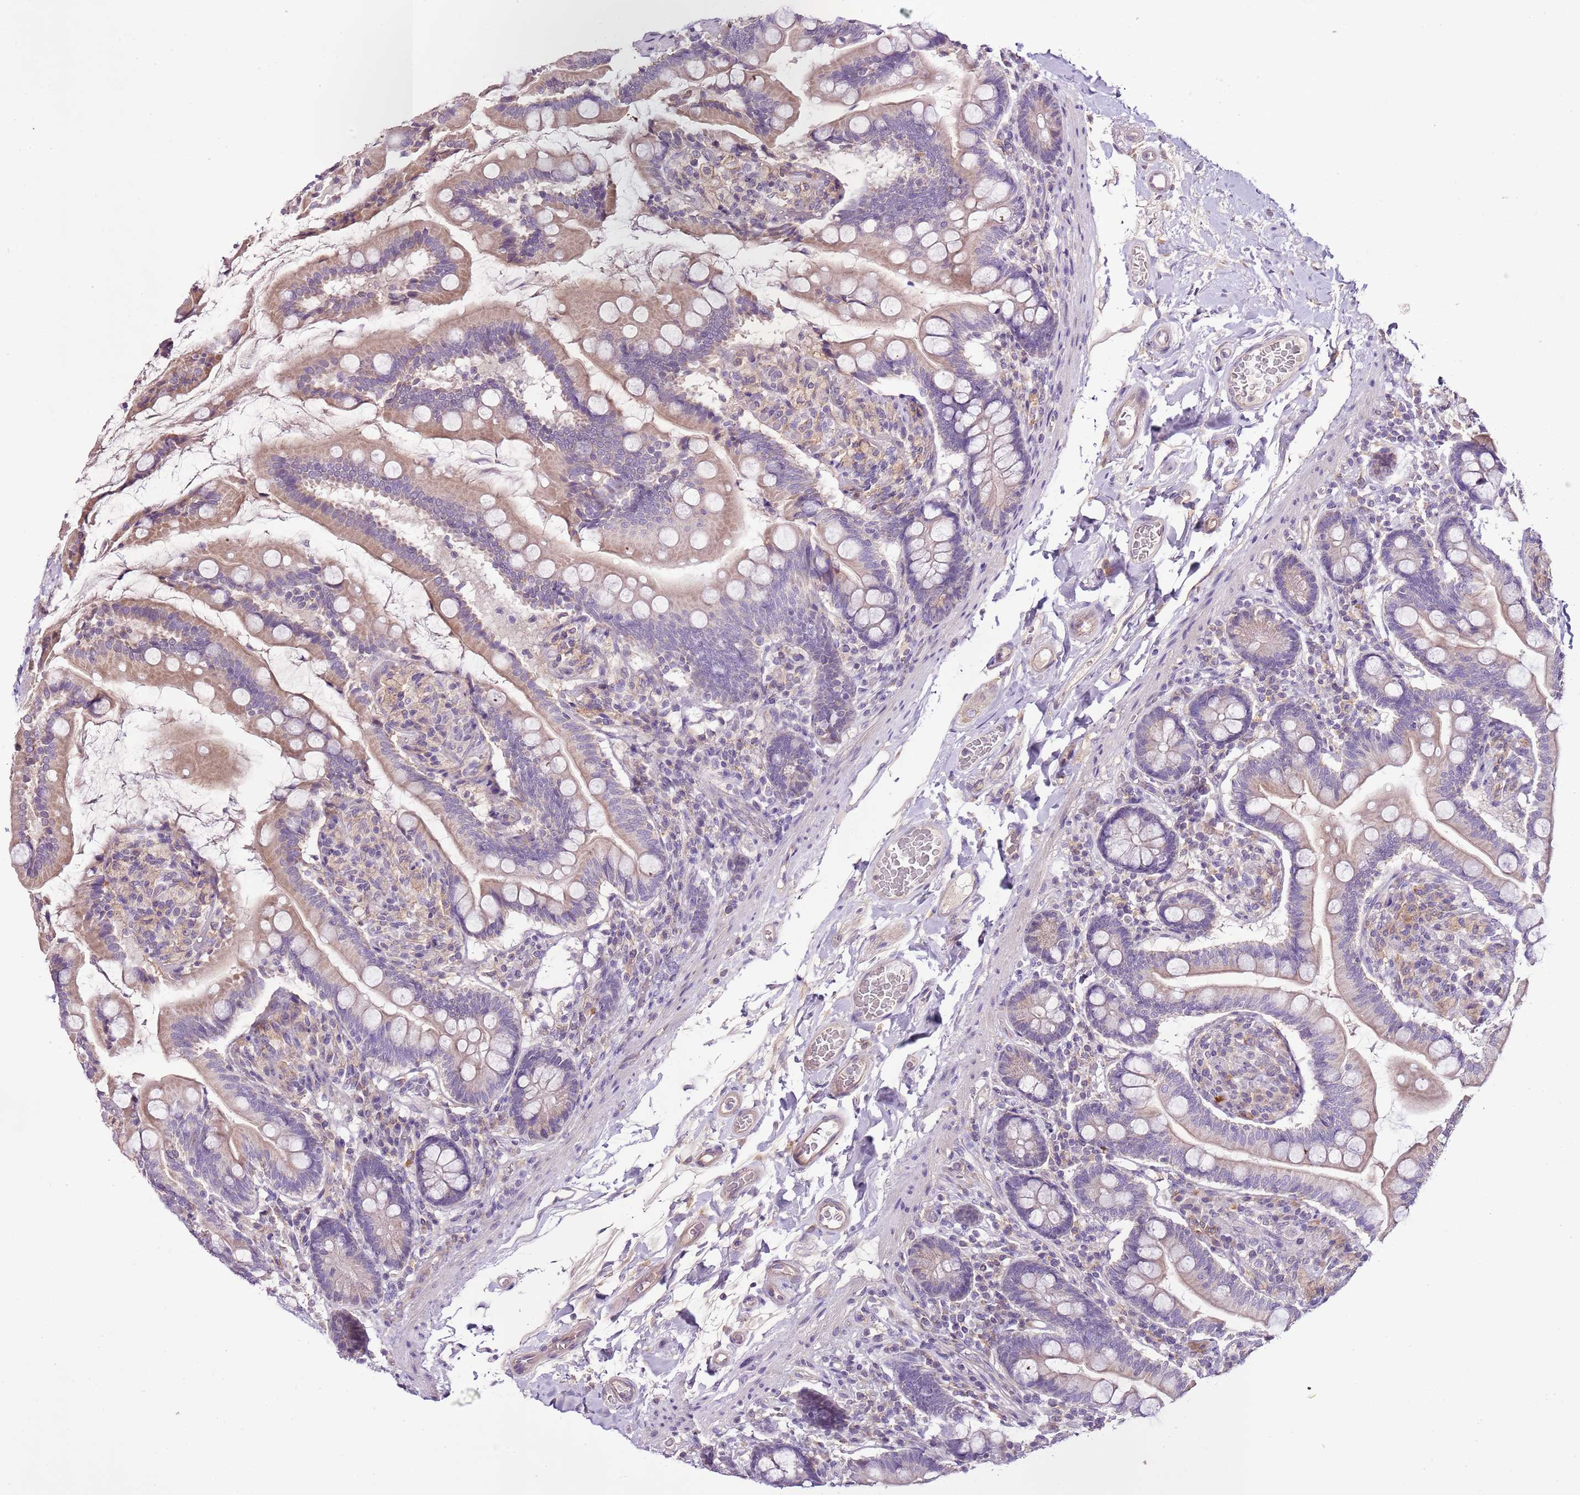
{"staining": {"intensity": "weak", "quantity": "25%-75%", "location": "cytoplasmic/membranous"}, "tissue": "small intestine", "cell_type": "Glandular cells", "image_type": "normal", "snomed": [{"axis": "morphology", "description": "Normal tissue, NOS"}, {"axis": "topography", "description": "Small intestine"}], "caption": "Brown immunohistochemical staining in benign human small intestine reveals weak cytoplasmic/membranous staining in about 25%-75% of glandular cells. Immunohistochemistry (ihc) stains the protein of interest in brown and the nuclei are stained blue.", "gene": "CMKLR1", "patient": {"sex": "female", "age": 64}}